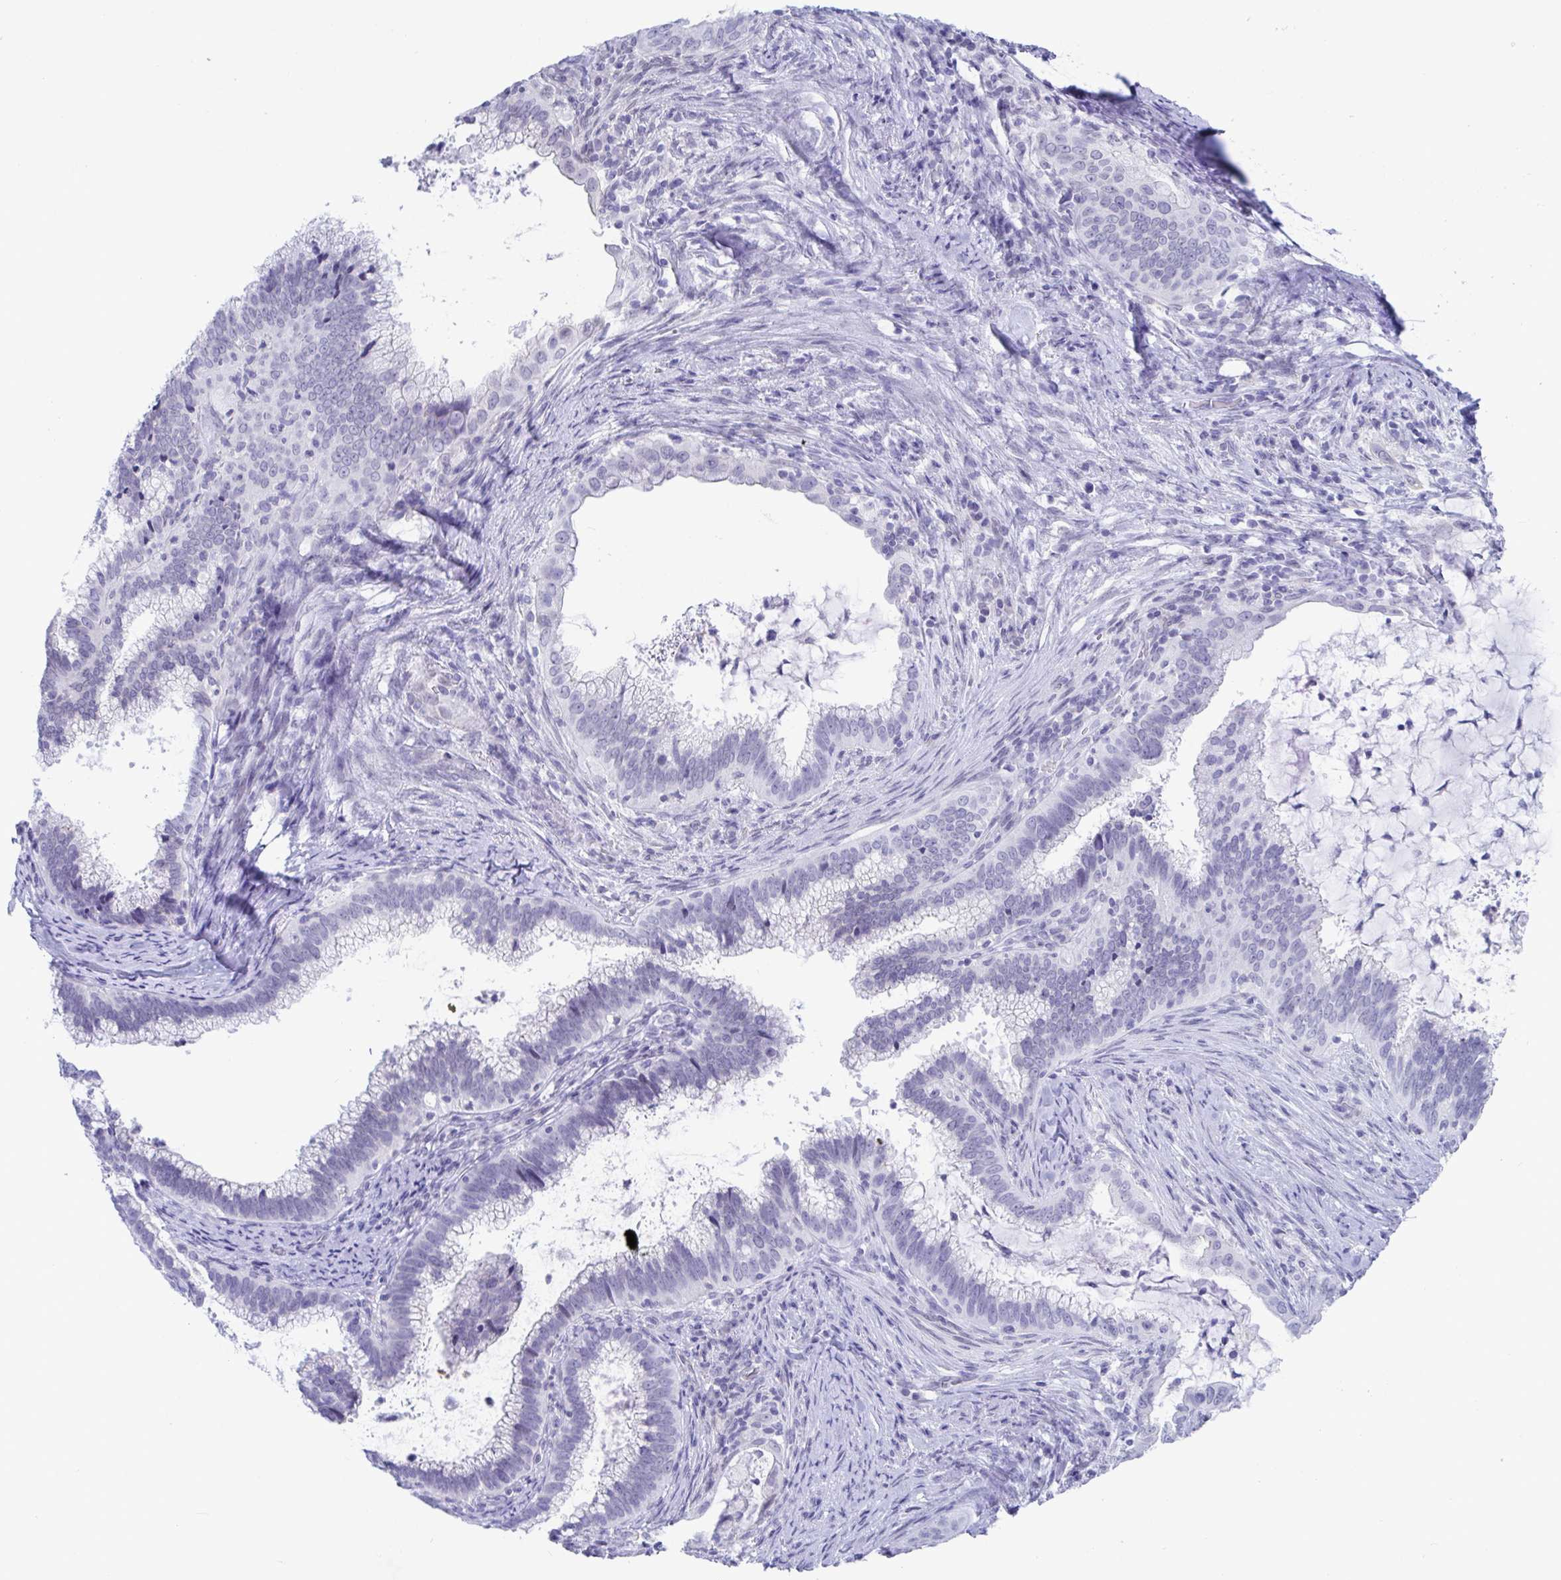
{"staining": {"intensity": "negative", "quantity": "none", "location": "none"}, "tissue": "cervical cancer", "cell_type": "Tumor cells", "image_type": "cancer", "snomed": [{"axis": "morphology", "description": "Adenocarcinoma, NOS"}, {"axis": "topography", "description": "Cervix"}], "caption": "High power microscopy micrograph of an IHC image of adenocarcinoma (cervical), revealing no significant staining in tumor cells. (DAB (3,3'-diaminobenzidine) IHC, high magnification).", "gene": "CDX4", "patient": {"sex": "female", "age": 56}}